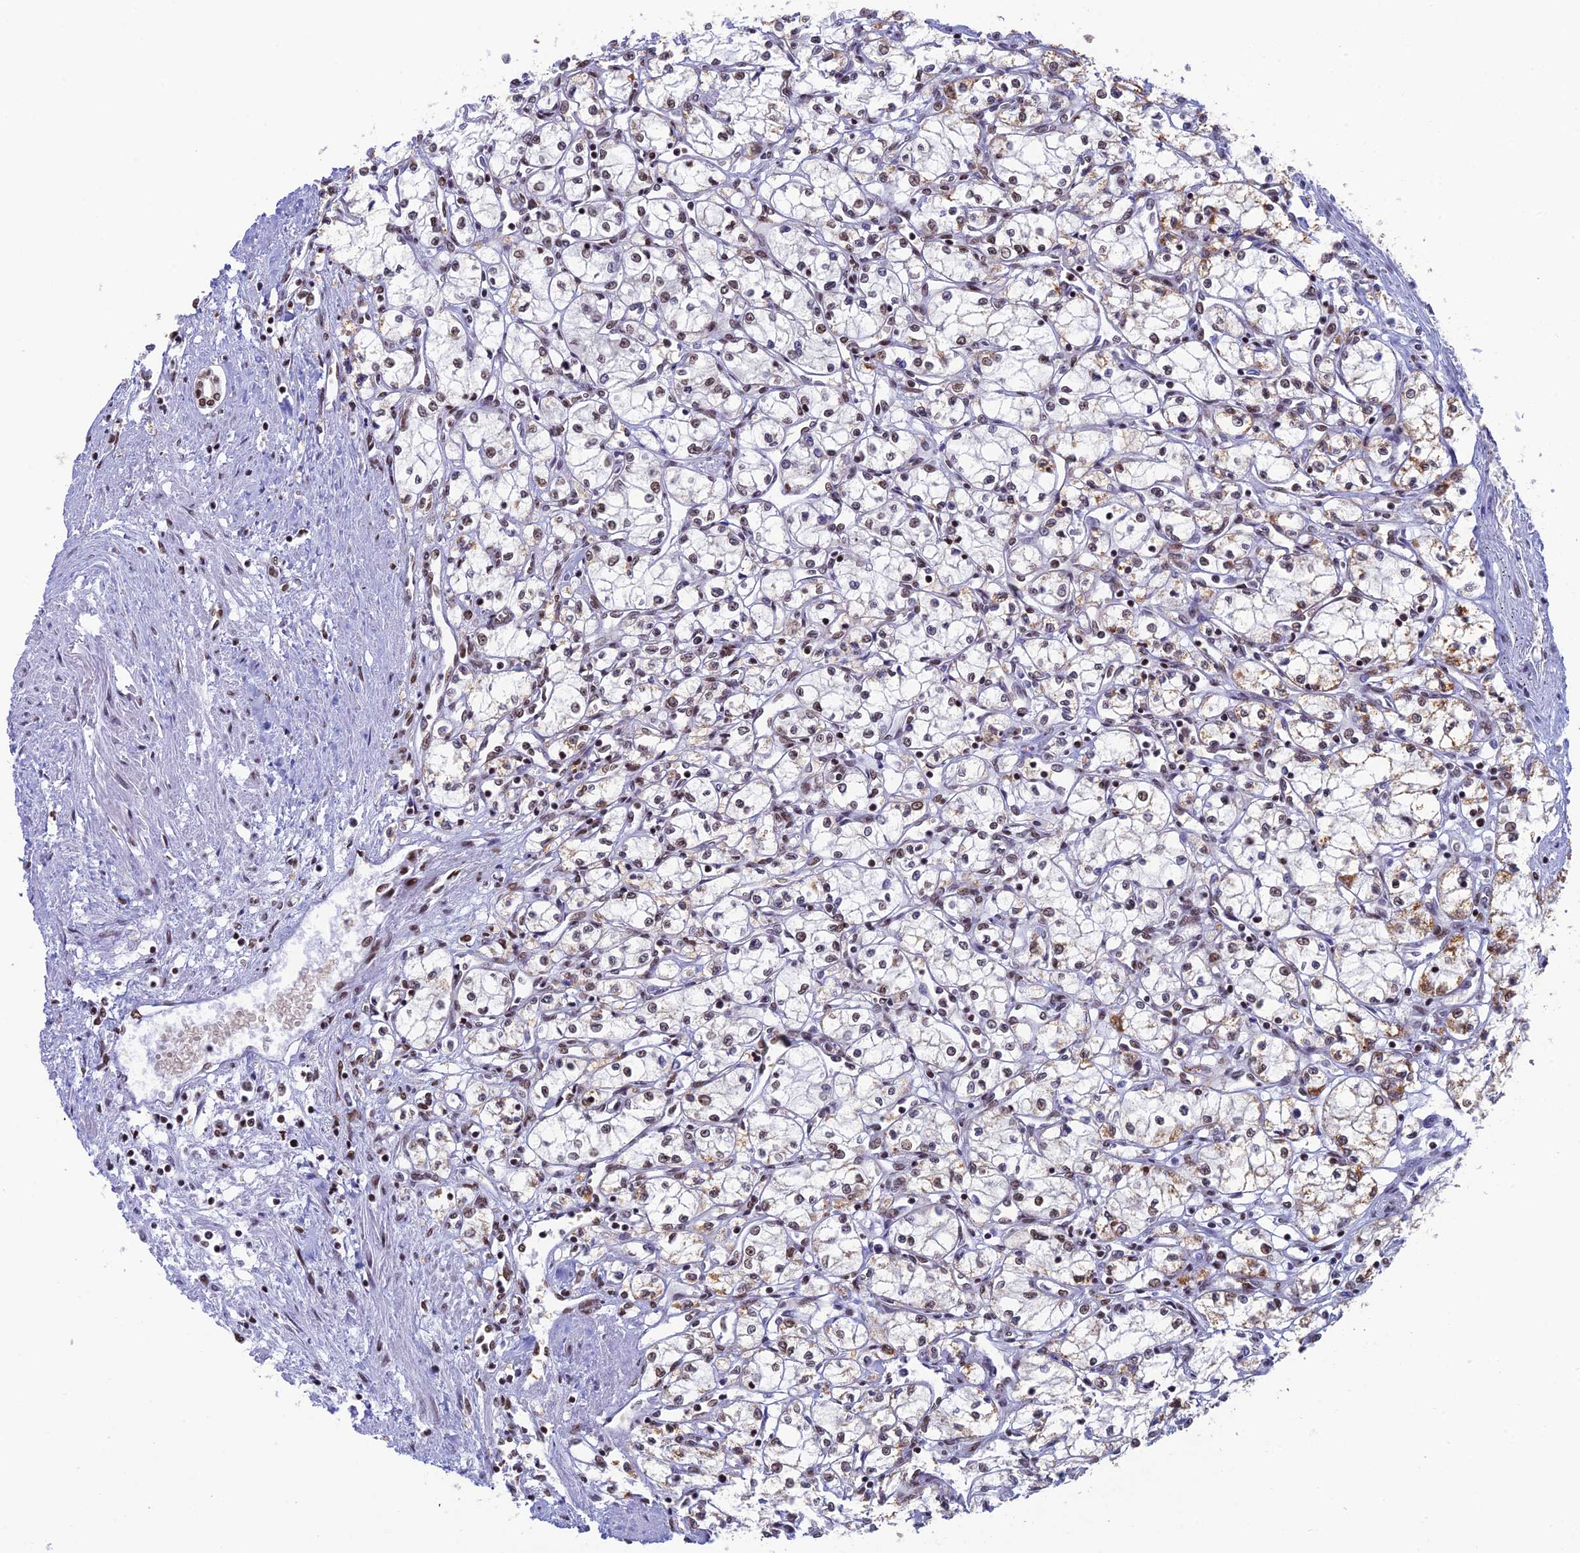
{"staining": {"intensity": "weak", "quantity": ">75%", "location": "nuclear"}, "tissue": "renal cancer", "cell_type": "Tumor cells", "image_type": "cancer", "snomed": [{"axis": "morphology", "description": "Adenocarcinoma, NOS"}, {"axis": "topography", "description": "Kidney"}], "caption": "Tumor cells reveal low levels of weak nuclear expression in approximately >75% of cells in renal cancer (adenocarcinoma). (DAB (3,3'-diaminobenzidine) IHC with brightfield microscopy, high magnification).", "gene": "EEF1AKMT3", "patient": {"sex": "male", "age": 59}}